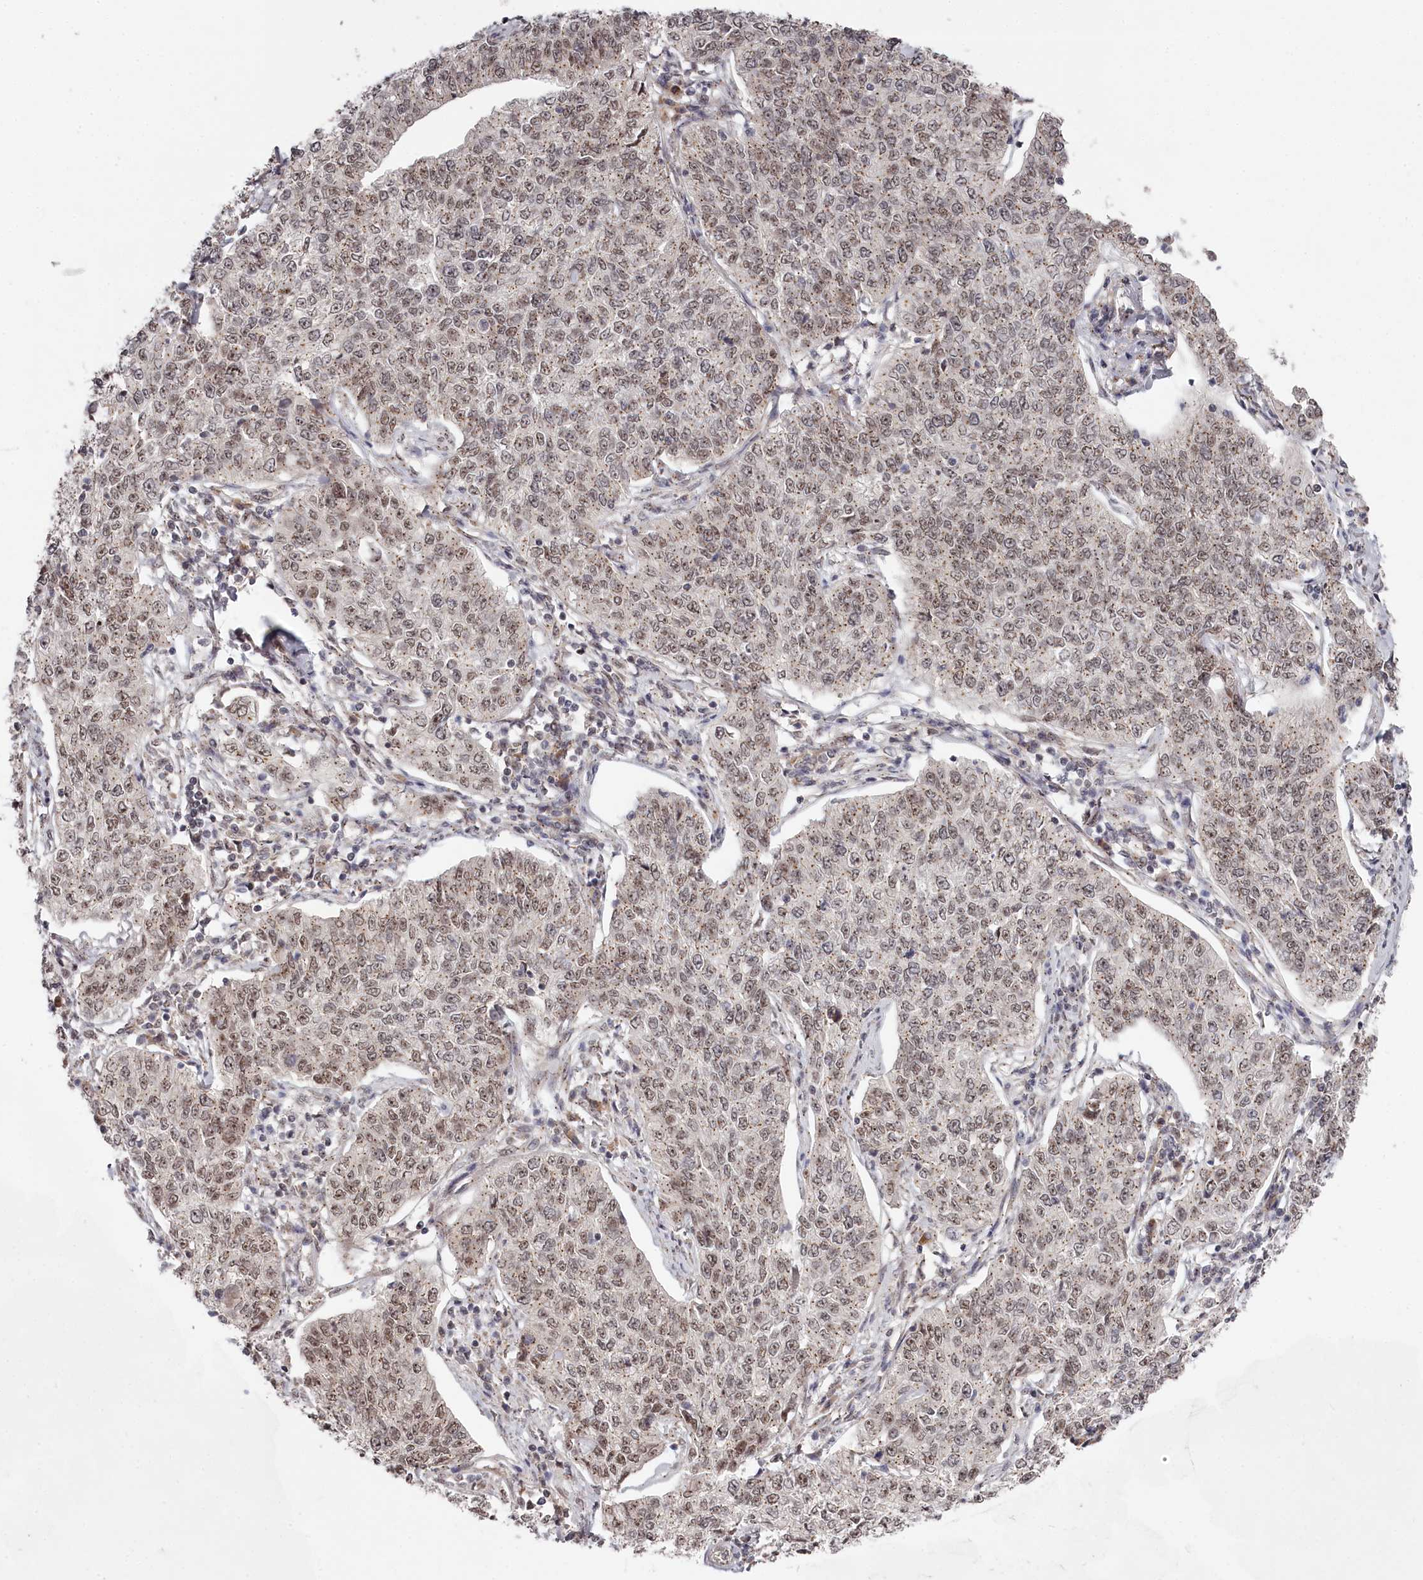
{"staining": {"intensity": "weak", "quantity": "25%-75%", "location": "nuclear"}, "tissue": "cervical cancer", "cell_type": "Tumor cells", "image_type": "cancer", "snomed": [{"axis": "morphology", "description": "Squamous cell carcinoma, NOS"}, {"axis": "topography", "description": "Cervix"}], "caption": "Cervical cancer (squamous cell carcinoma) stained with immunohistochemistry (IHC) shows weak nuclear positivity in about 25%-75% of tumor cells.", "gene": "EXOSC1", "patient": {"sex": "female", "age": 35}}